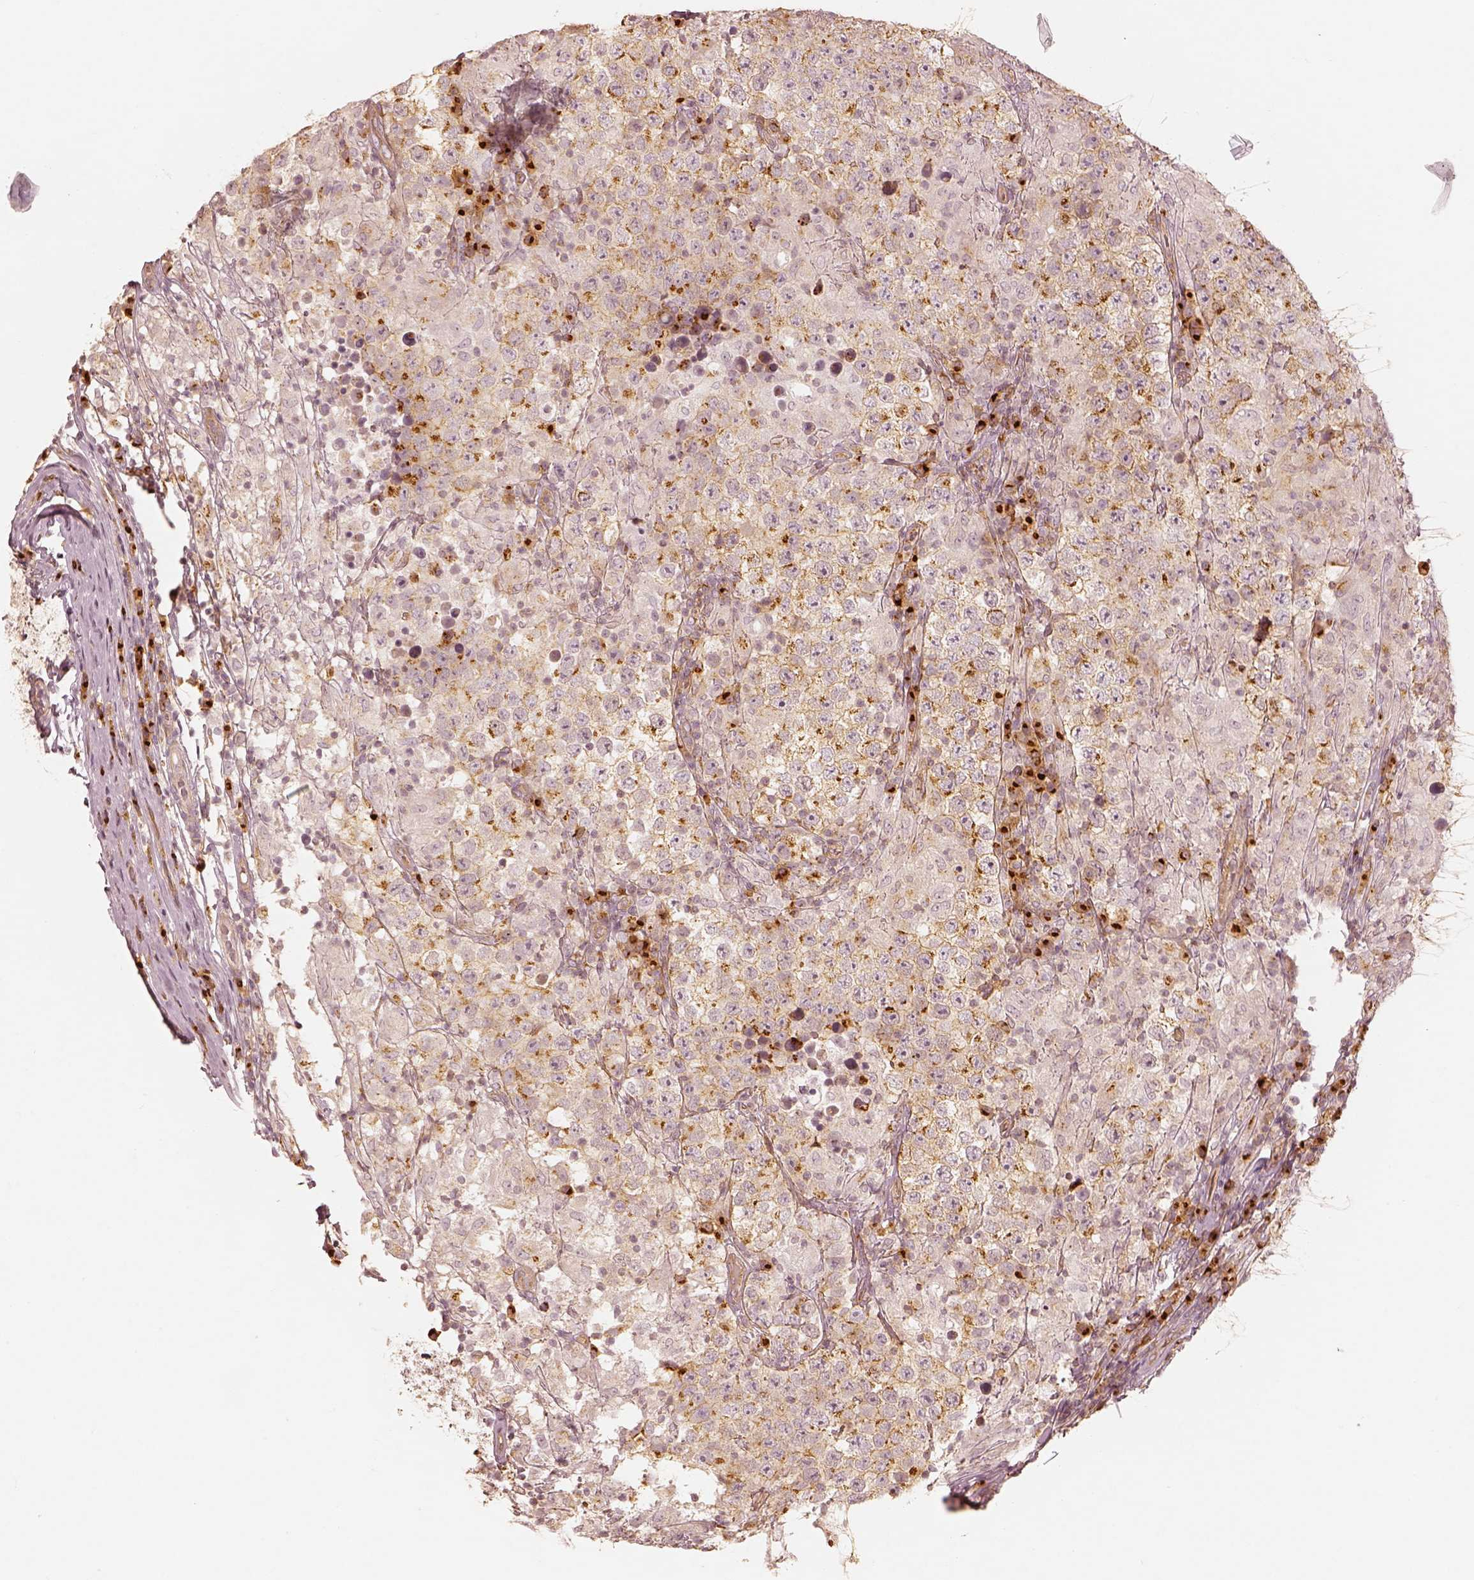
{"staining": {"intensity": "weak", "quantity": "<25%", "location": "cytoplasmic/membranous"}, "tissue": "testis cancer", "cell_type": "Tumor cells", "image_type": "cancer", "snomed": [{"axis": "morphology", "description": "Seminoma, NOS"}, {"axis": "morphology", "description": "Carcinoma, Embryonal, NOS"}, {"axis": "topography", "description": "Testis"}], "caption": "A high-resolution histopathology image shows immunohistochemistry (IHC) staining of testis cancer, which displays no significant positivity in tumor cells.", "gene": "GORASP2", "patient": {"sex": "male", "age": 41}}